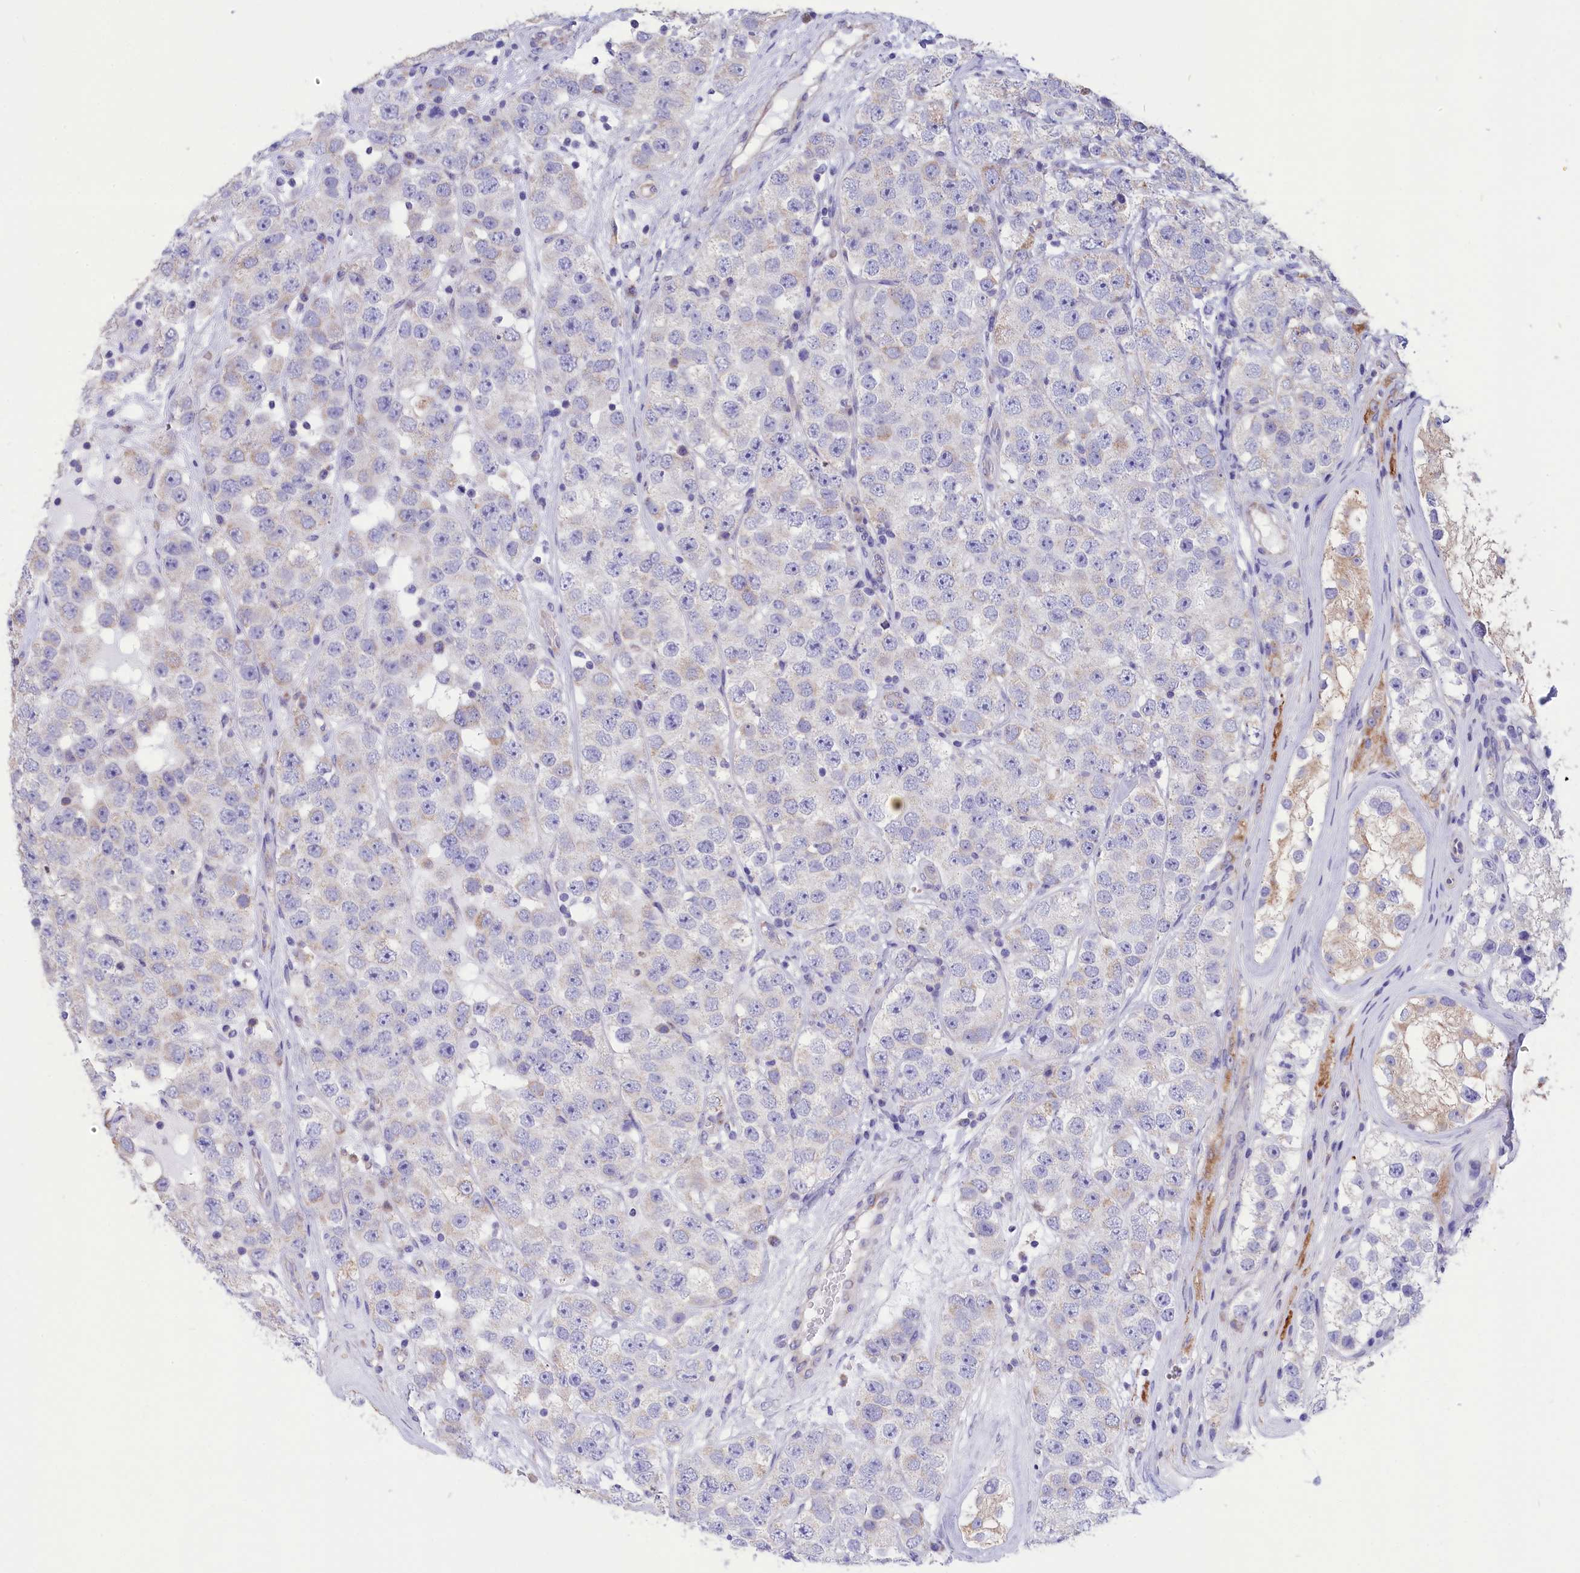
{"staining": {"intensity": "weak", "quantity": "<25%", "location": "cytoplasmic/membranous"}, "tissue": "testis cancer", "cell_type": "Tumor cells", "image_type": "cancer", "snomed": [{"axis": "morphology", "description": "Seminoma, NOS"}, {"axis": "topography", "description": "Testis"}], "caption": "A micrograph of testis cancer stained for a protein reveals no brown staining in tumor cells.", "gene": "CYP2U1", "patient": {"sex": "male", "age": 28}}